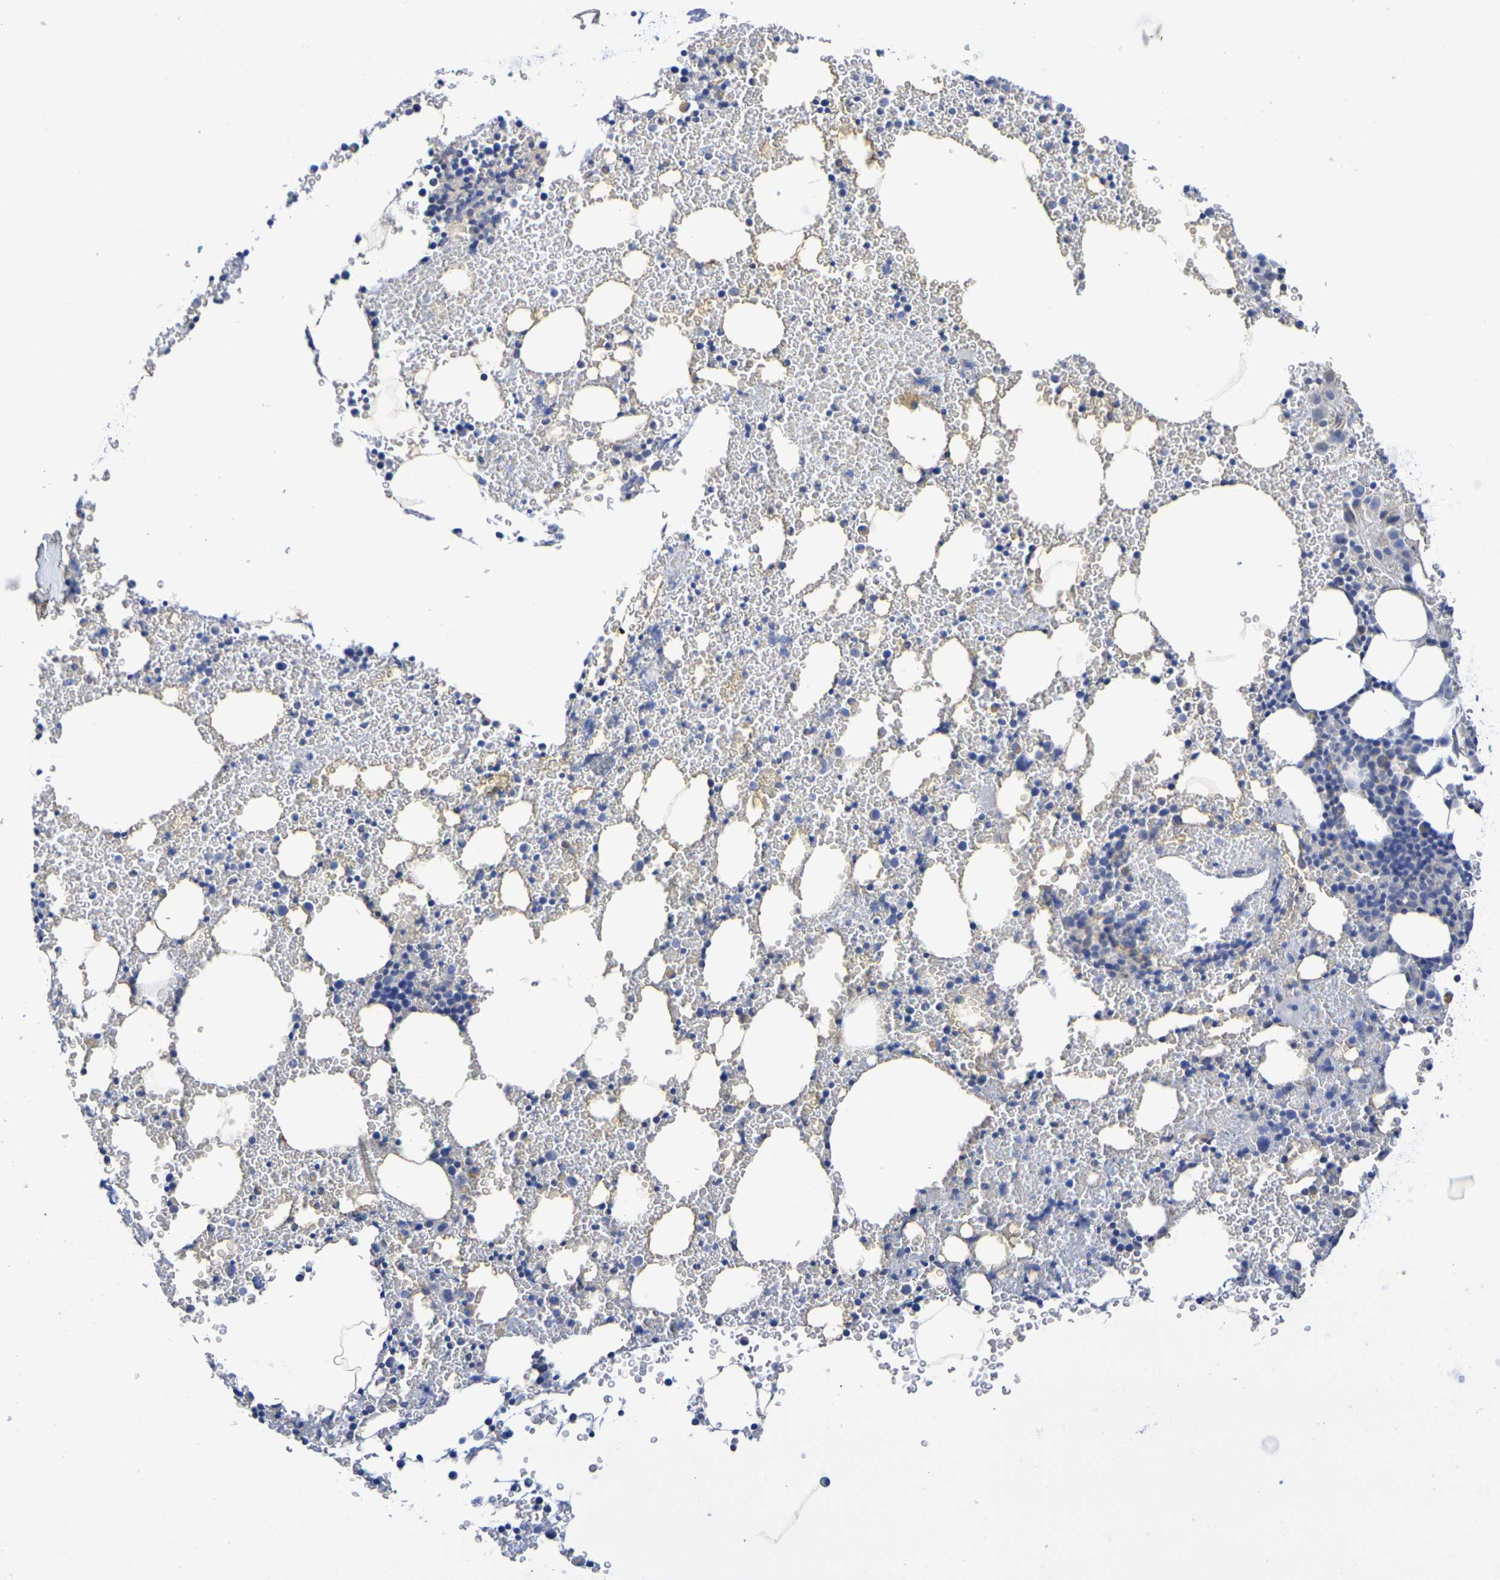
{"staining": {"intensity": "weak", "quantity": "<25%", "location": "cytoplasmic/membranous"}, "tissue": "bone marrow", "cell_type": "Hematopoietic cells", "image_type": "normal", "snomed": [{"axis": "morphology", "description": "Normal tissue, NOS"}, {"axis": "morphology", "description": "Inflammation, NOS"}, {"axis": "topography", "description": "Bone marrow"}], "caption": "High magnification brightfield microscopy of unremarkable bone marrow stained with DAB (brown) and counterstained with hematoxylin (blue): hematopoietic cells show no significant expression.", "gene": "TMCC3", "patient": {"sex": "male", "age": 22}}